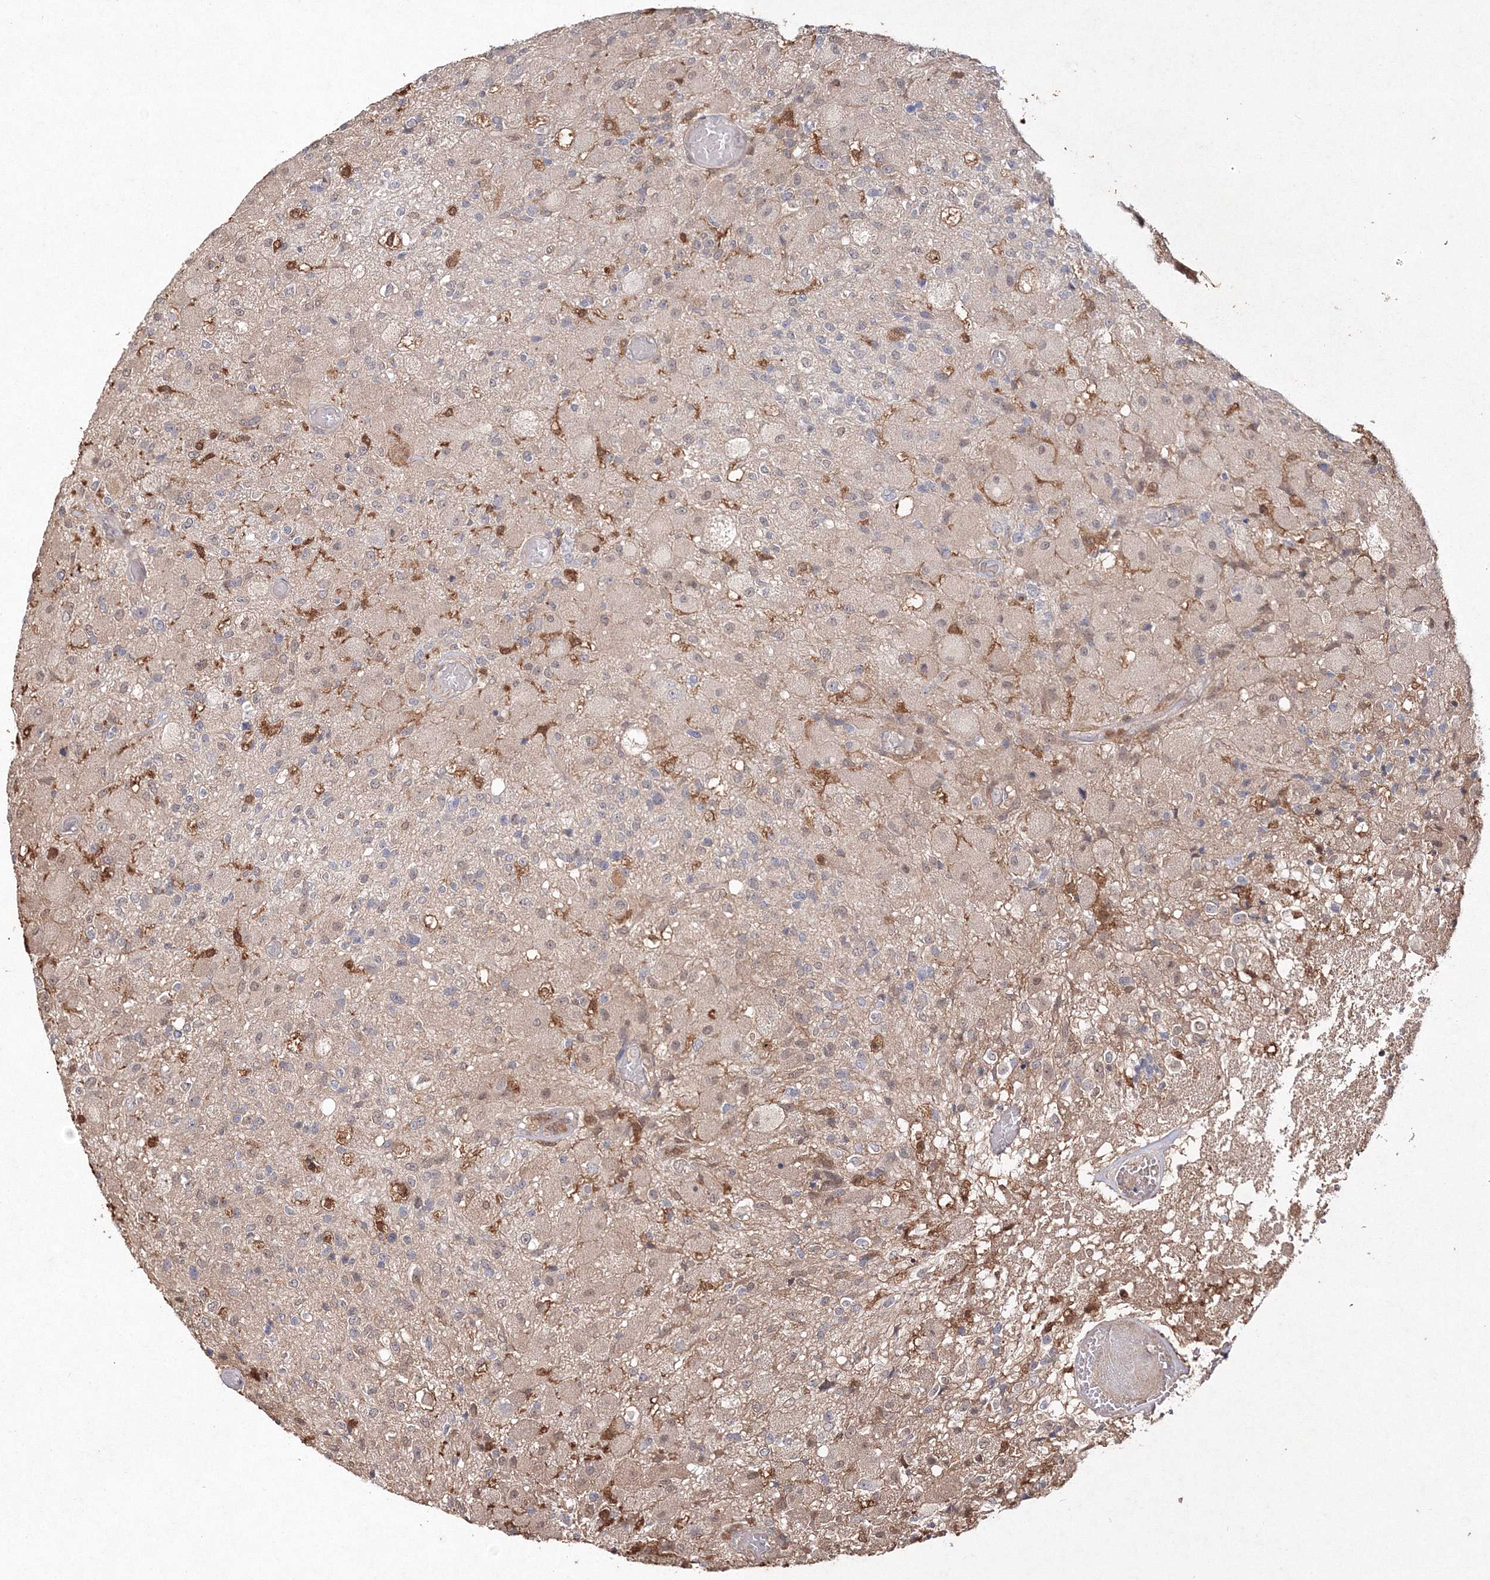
{"staining": {"intensity": "negative", "quantity": "none", "location": "none"}, "tissue": "glioma", "cell_type": "Tumor cells", "image_type": "cancer", "snomed": [{"axis": "morphology", "description": "Normal tissue, NOS"}, {"axis": "morphology", "description": "Glioma, malignant, High grade"}, {"axis": "topography", "description": "Cerebral cortex"}], "caption": "IHC photomicrograph of neoplastic tissue: human glioma stained with DAB (3,3'-diaminobenzidine) displays no significant protein staining in tumor cells.", "gene": "S100A11", "patient": {"sex": "male", "age": 77}}